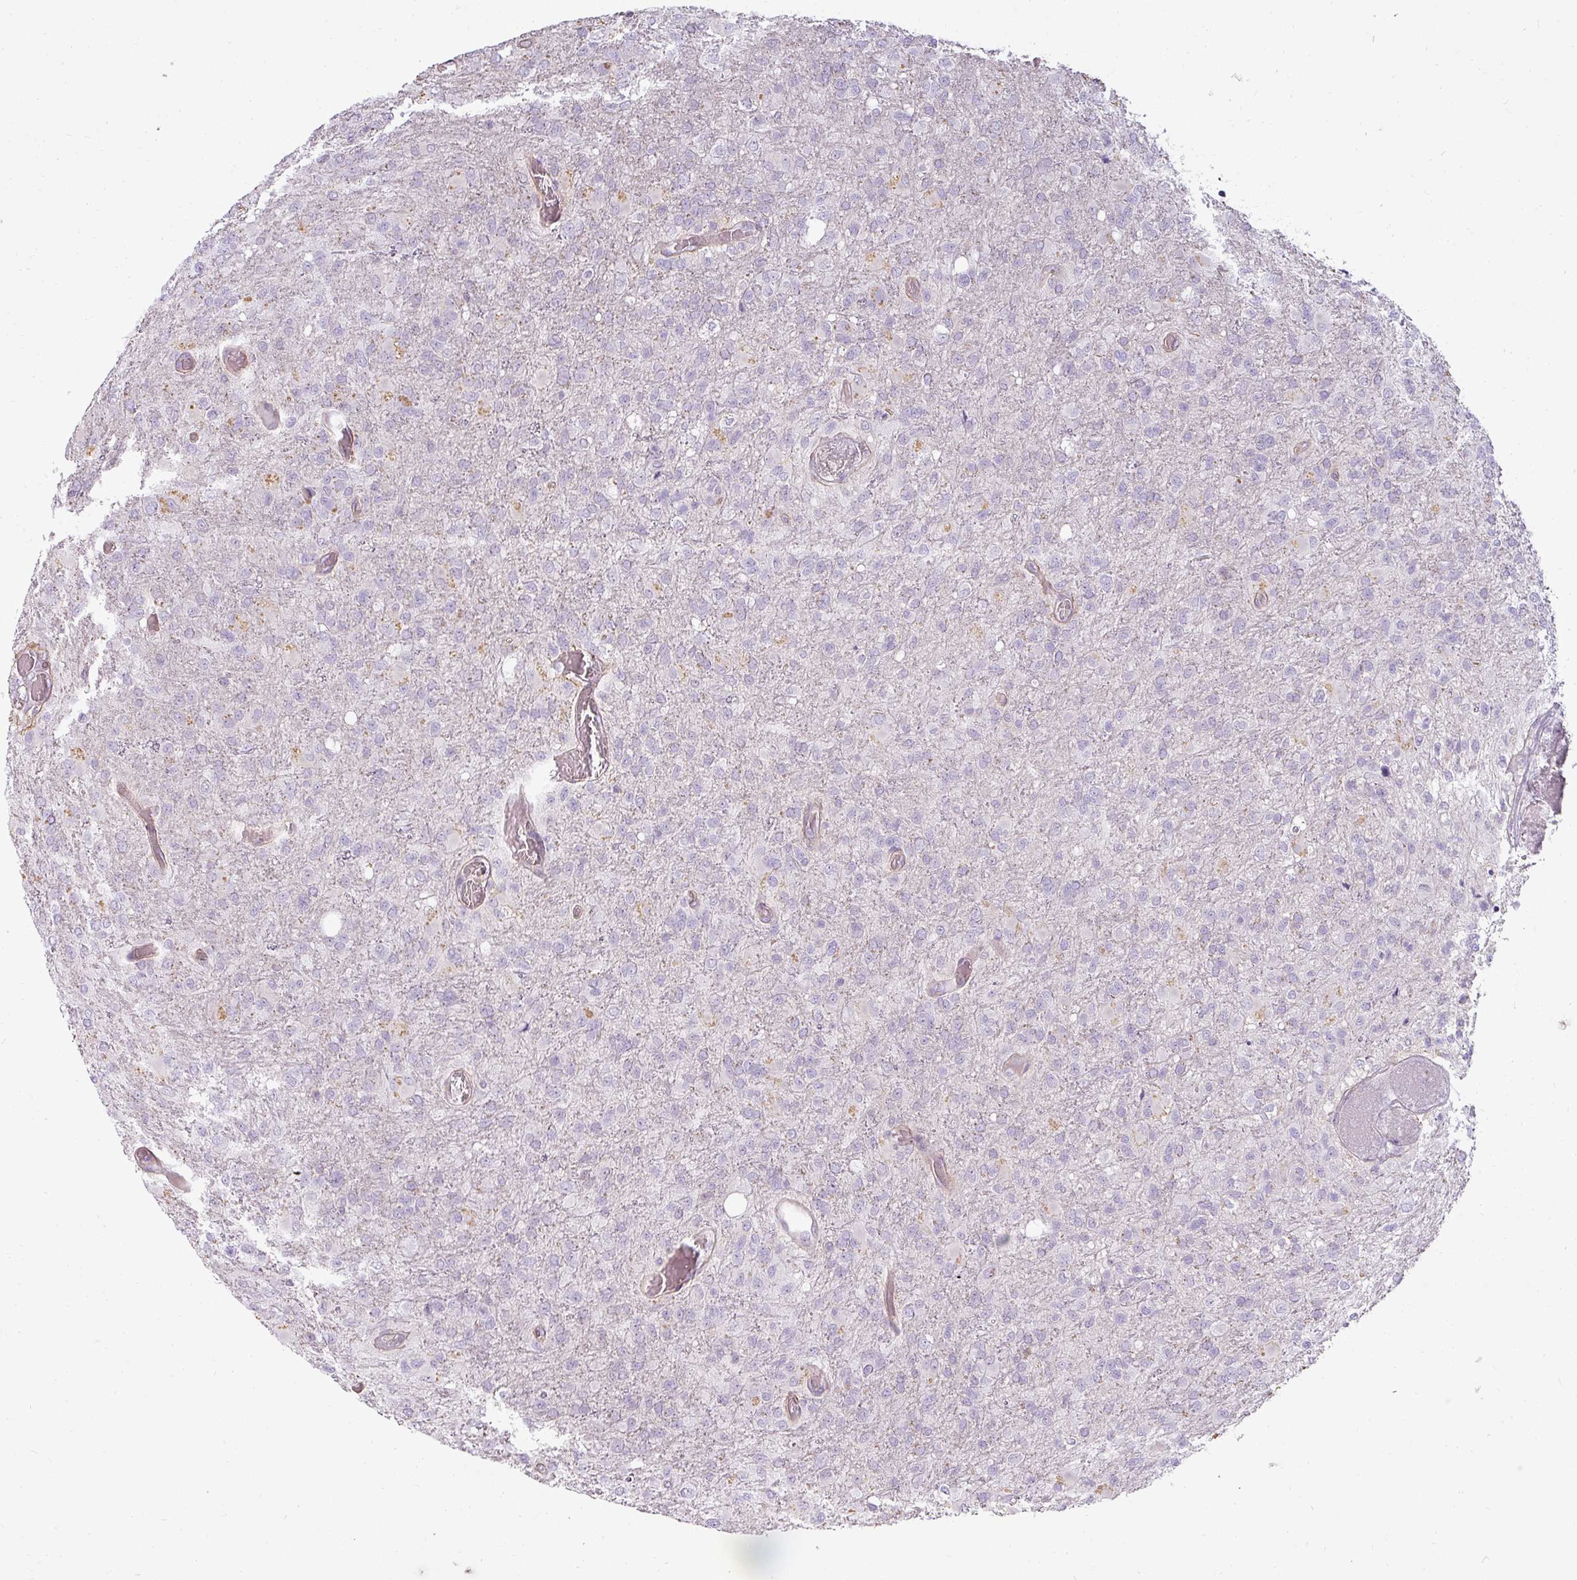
{"staining": {"intensity": "negative", "quantity": "none", "location": "none"}, "tissue": "glioma", "cell_type": "Tumor cells", "image_type": "cancer", "snomed": [{"axis": "morphology", "description": "Glioma, malignant, High grade"}, {"axis": "topography", "description": "Brain"}], "caption": "High magnification brightfield microscopy of high-grade glioma (malignant) stained with DAB (brown) and counterstained with hematoxylin (blue): tumor cells show no significant positivity. (DAB (3,3'-diaminobenzidine) IHC visualized using brightfield microscopy, high magnification).", "gene": "ASB1", "patient": {"sex": "female", "age": 74}}